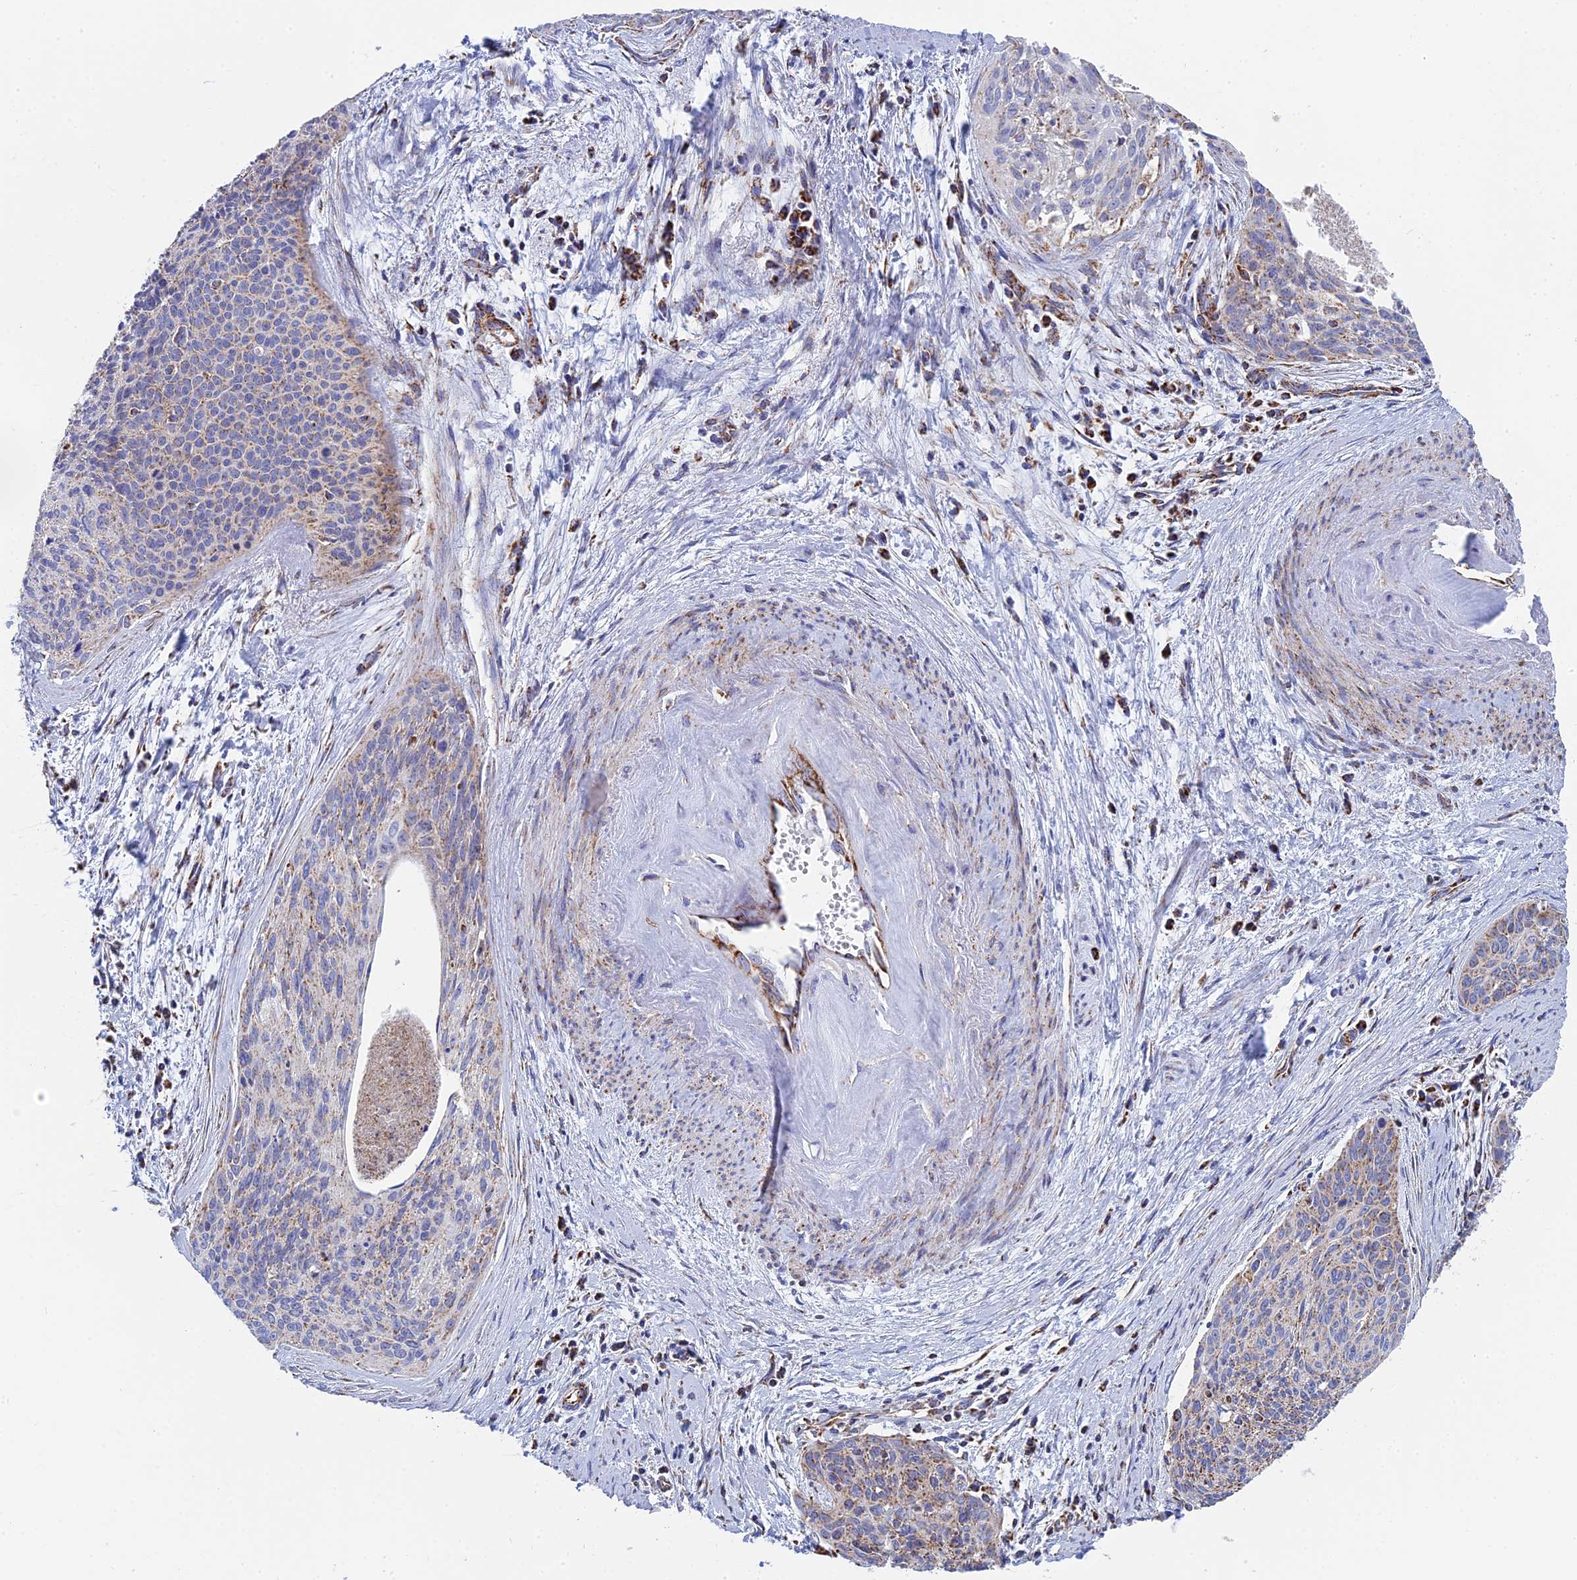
{"staining": {"intensity": "weak", "quantity": "25%-75%", "location": "cytoplasmic/membranous"}, "tissue": "cervical cancer", "cell_type": "Tumor cells", "image_type": "cancer", "snomed": [{"axis": "morphology", "description": "Squamous cell carcinoma, NOS"}, {"axis": "topography", "description": "Cervix"}], "caption": "A brown stain highlights weak cytoplasmic/membranous expression of a protein in human cervical cancer tumor cells.", "gene": "NDUFA5", "patient": {"sex": "female", "age": 55}}